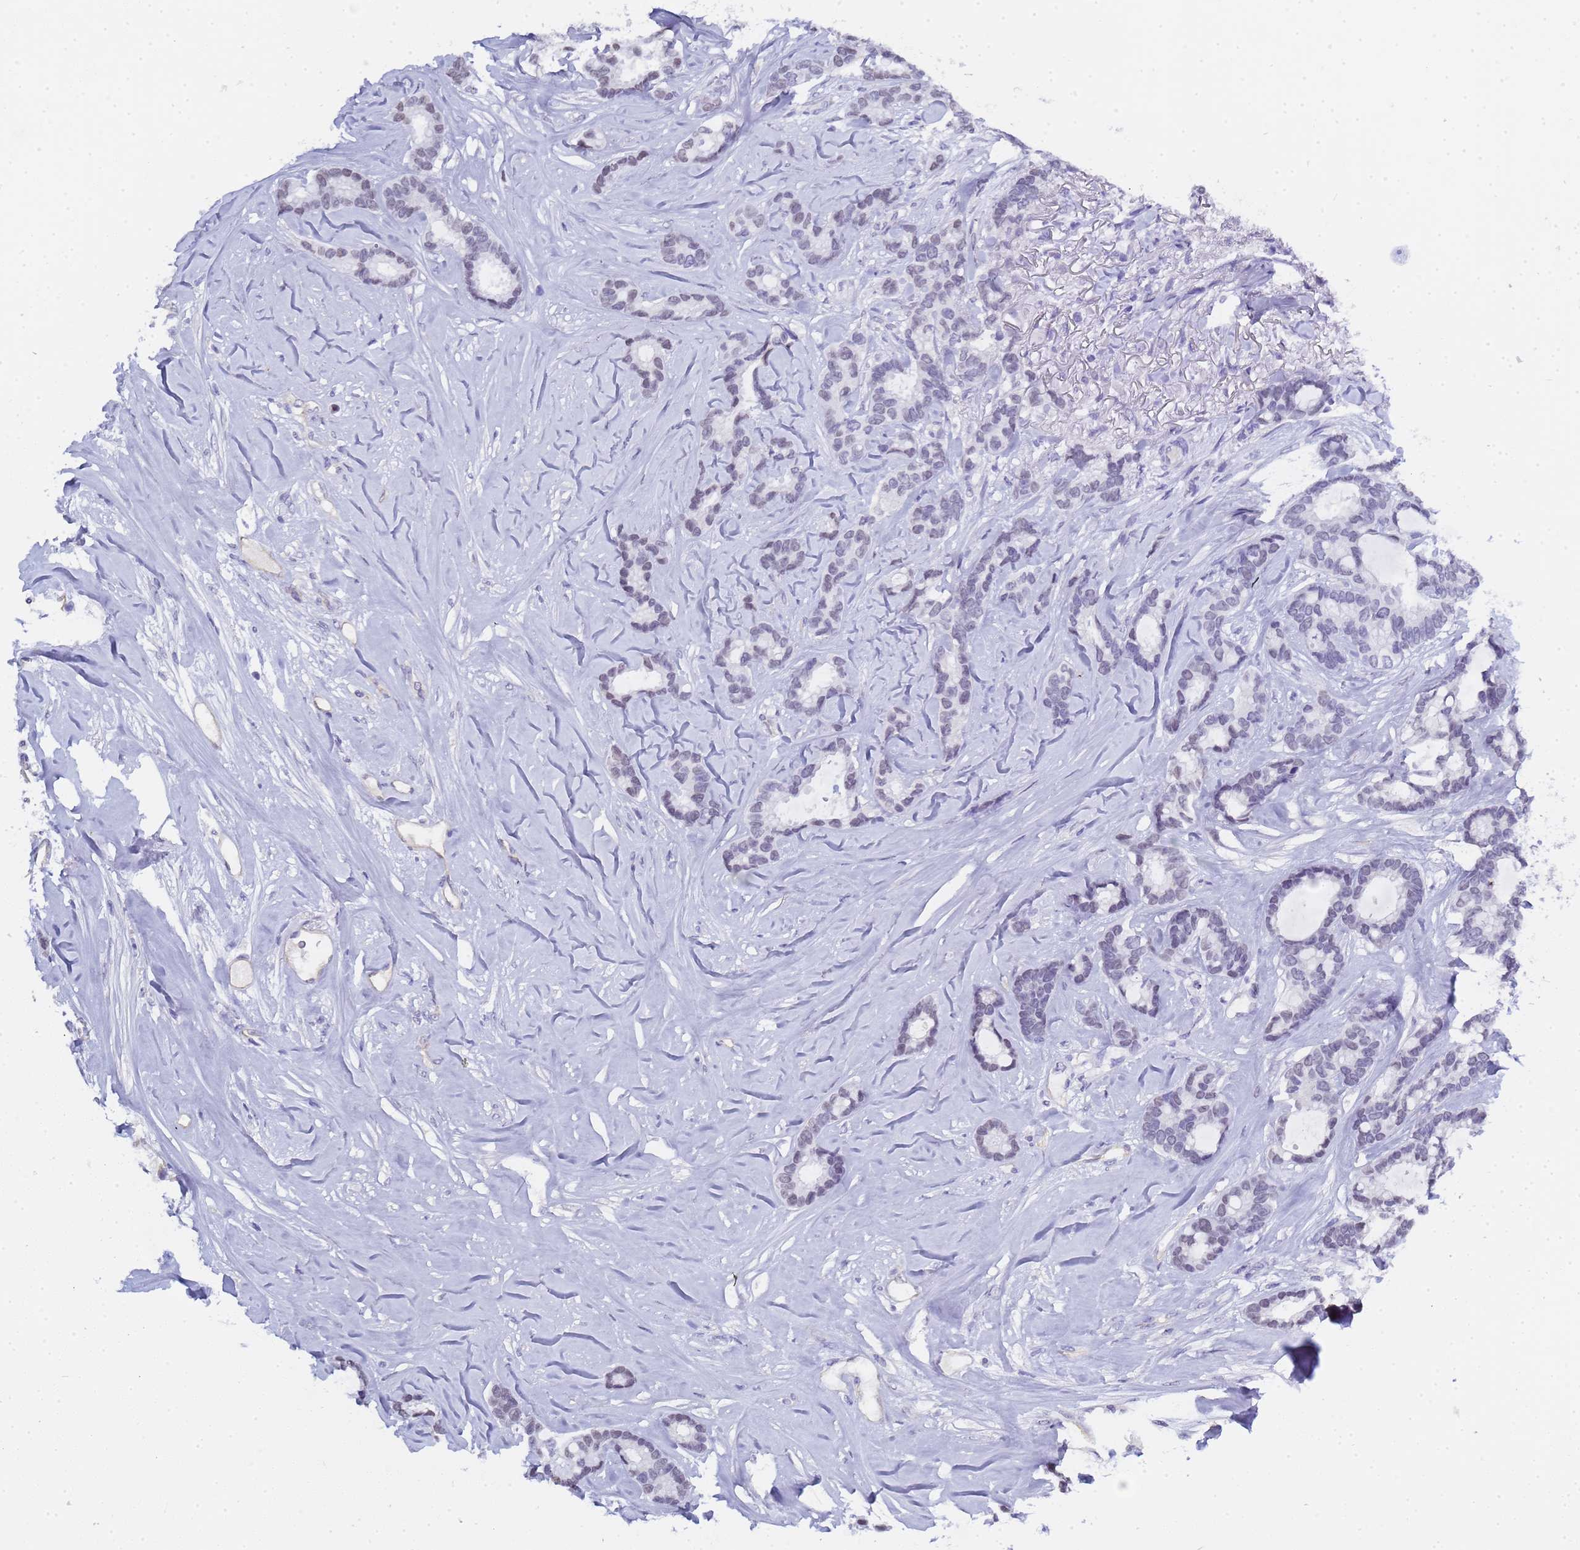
{"staining": {"intensity": "negative", "quantity": "none", "location": "none"}, "tissue": "breast cancer", "cell_type": "Tumor cells", "image_type": "cancer", "snomed": [{"axis": "morphology", "description": "Duct carcinoma"}, {"axis": "topography", "description": "Breast"}], "caption": "IHC of breast invasive ductal carcinoma displays no expression in tumor cells.", "gene": "CTRC", "patient": {"sex": "female", "age": 87}}